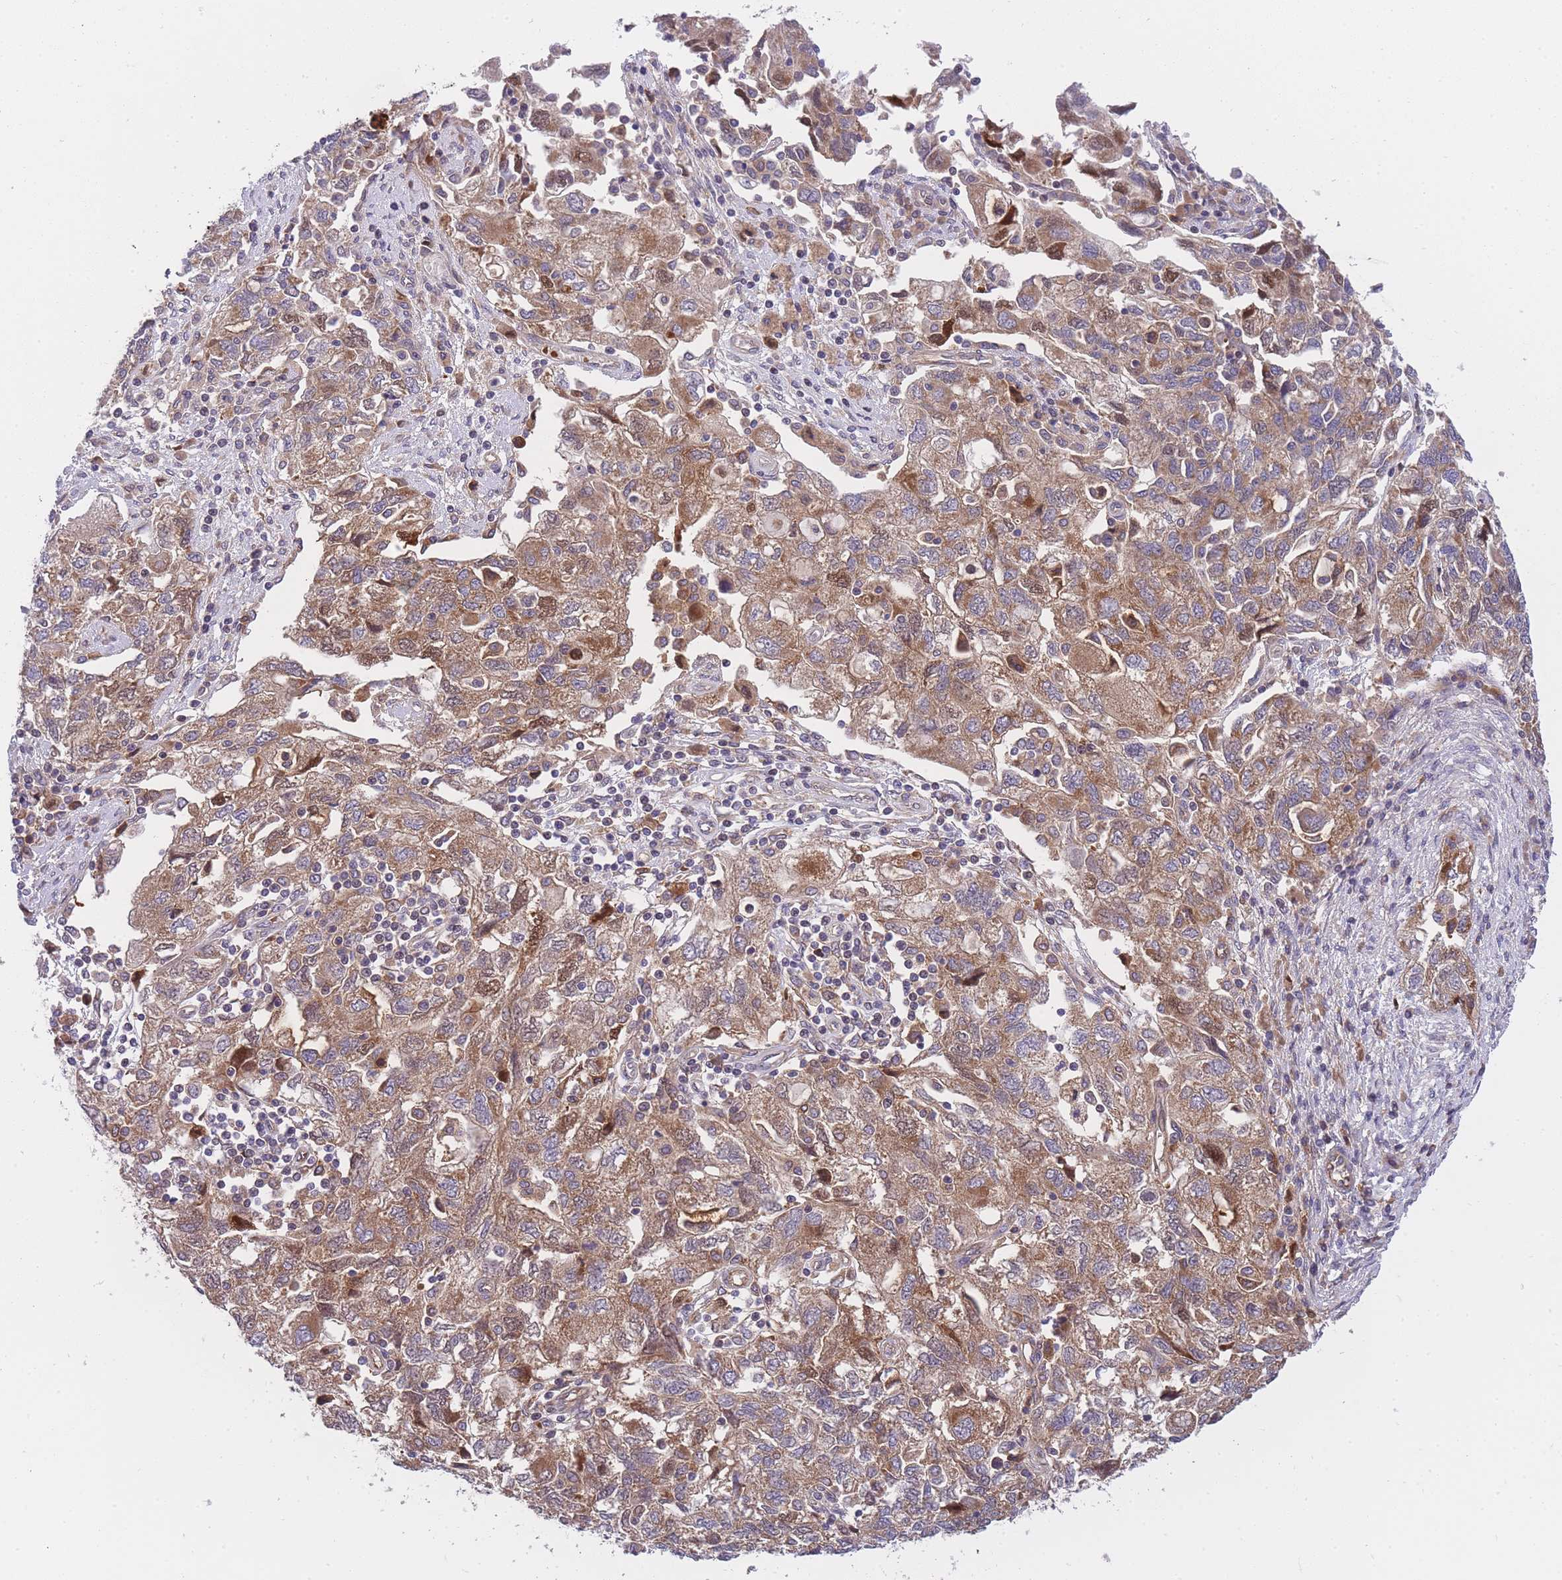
{"staining": {"intensity": "moderate", "quantity": ">75%", "location": "cytoplasmic/membranous"}, "tissue": "ovarian cancer", "cell_type": "Tumor cells", "image_type": "cancer", "snomed": [{"axis": "morphology", "description": "Carcinoma, NOS"}, {"axis": "morphology", "description": "Cystadenocarcinoma, serous, NOS"}, {"axis": "topography", "description": "Ovary"}], "caption": "Immunohistochemistry (DAB) staining of ovarian cancer (carcinoma) displays moderate cytoplasmic/membranous protein staining in about >75% of tumor cells.", "gene": "CRYGN", "patient": {"sex": "female", "age": 69}}